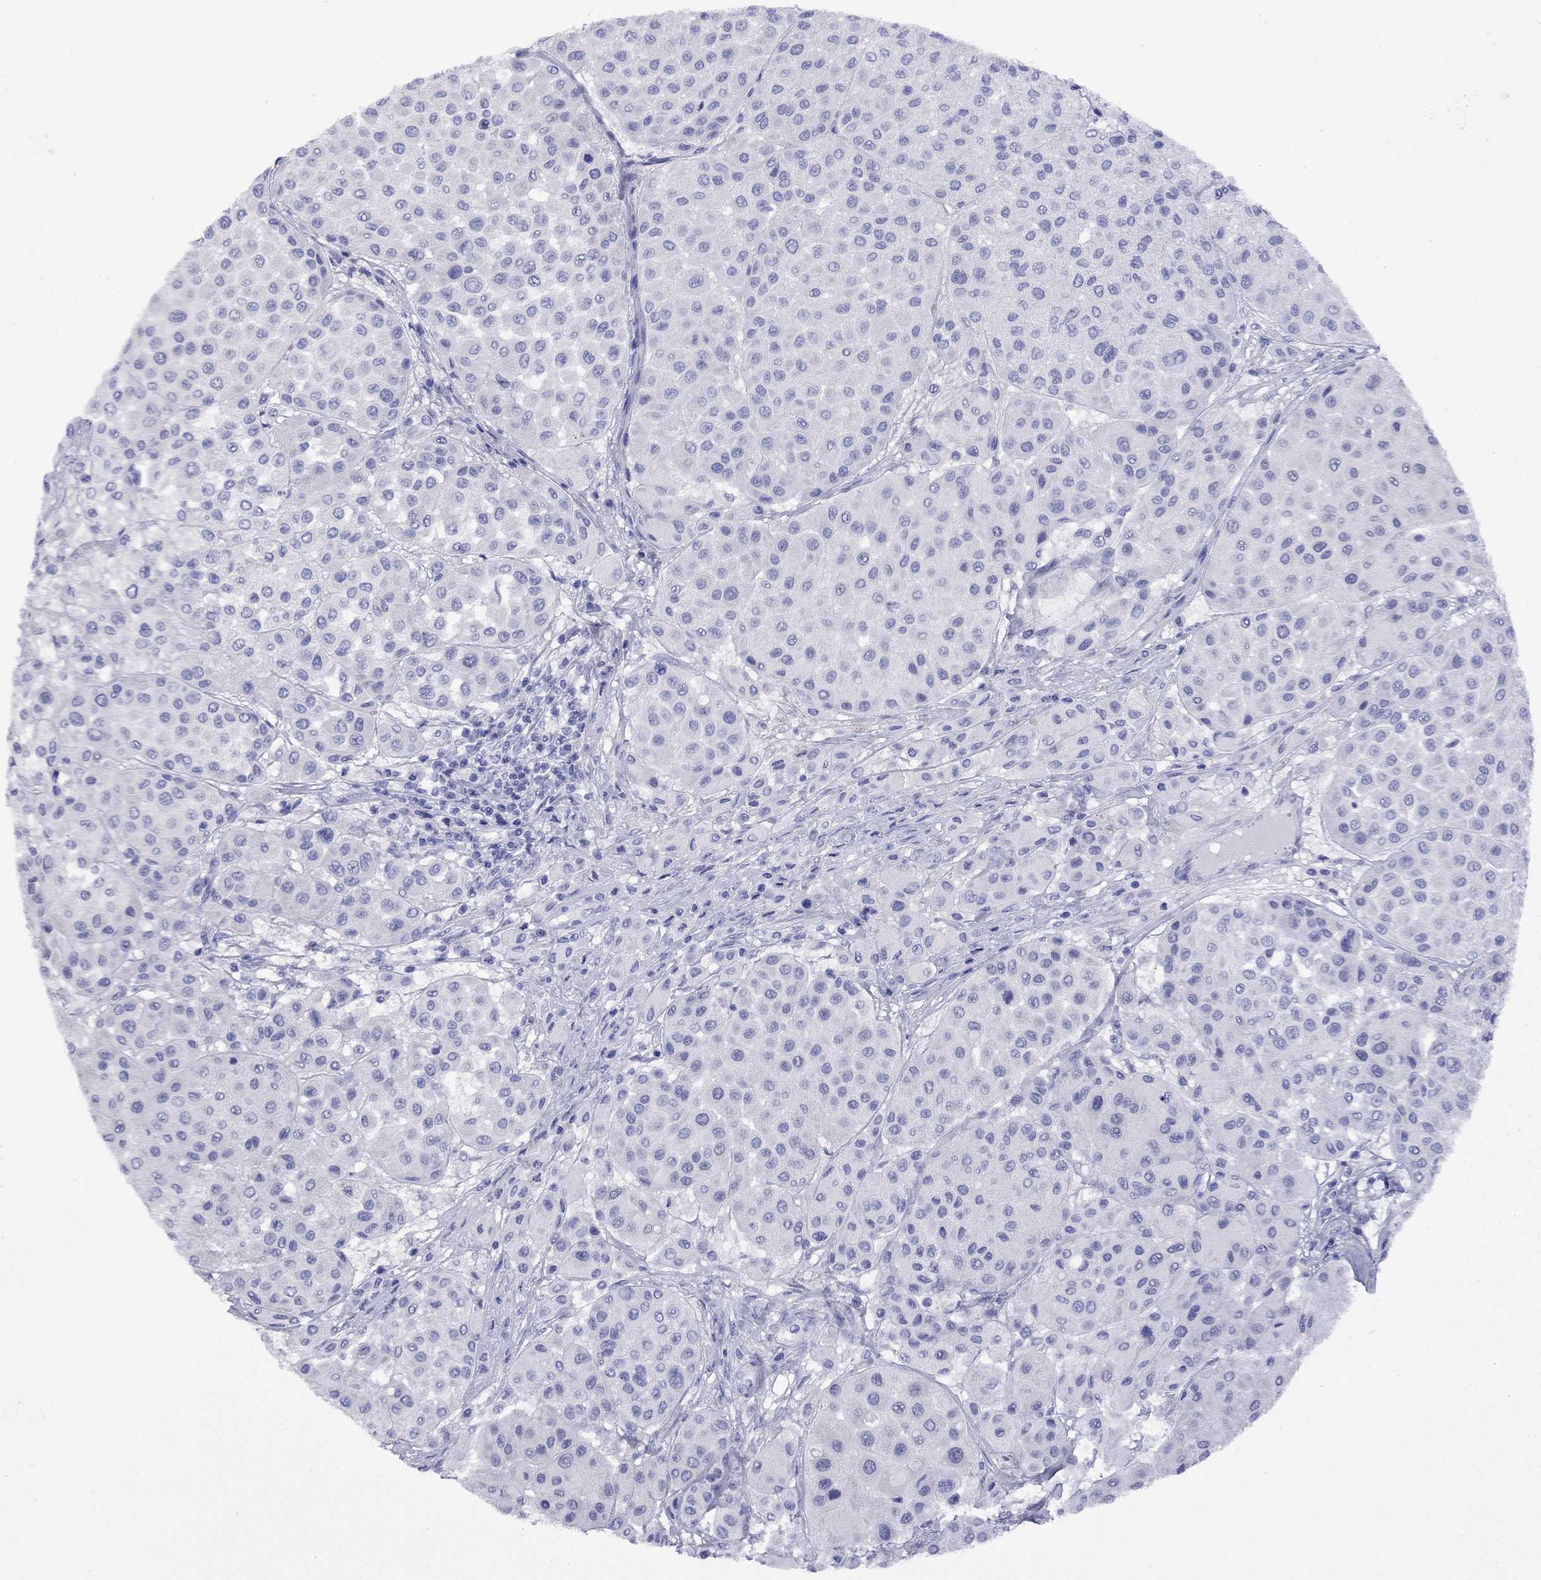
{"staining": {"intensity": "negative", "quantity": "none", "location": "none"}, "tissue": "melanoma", "cell_type": "Tumor cells", "image_type": "cancer", "snomed": [{"axis": "morphology", "description": "Malignant melanoma, Metastatic site"}, {"axis": "topography", "description": "Smooth muscle"}], "caption": "Immunohistochemical staining of melanoma reveals no significant positivity in tumor cells.", "gene": "FIGLA", "patient": {"sex": "male", "age": 41}}